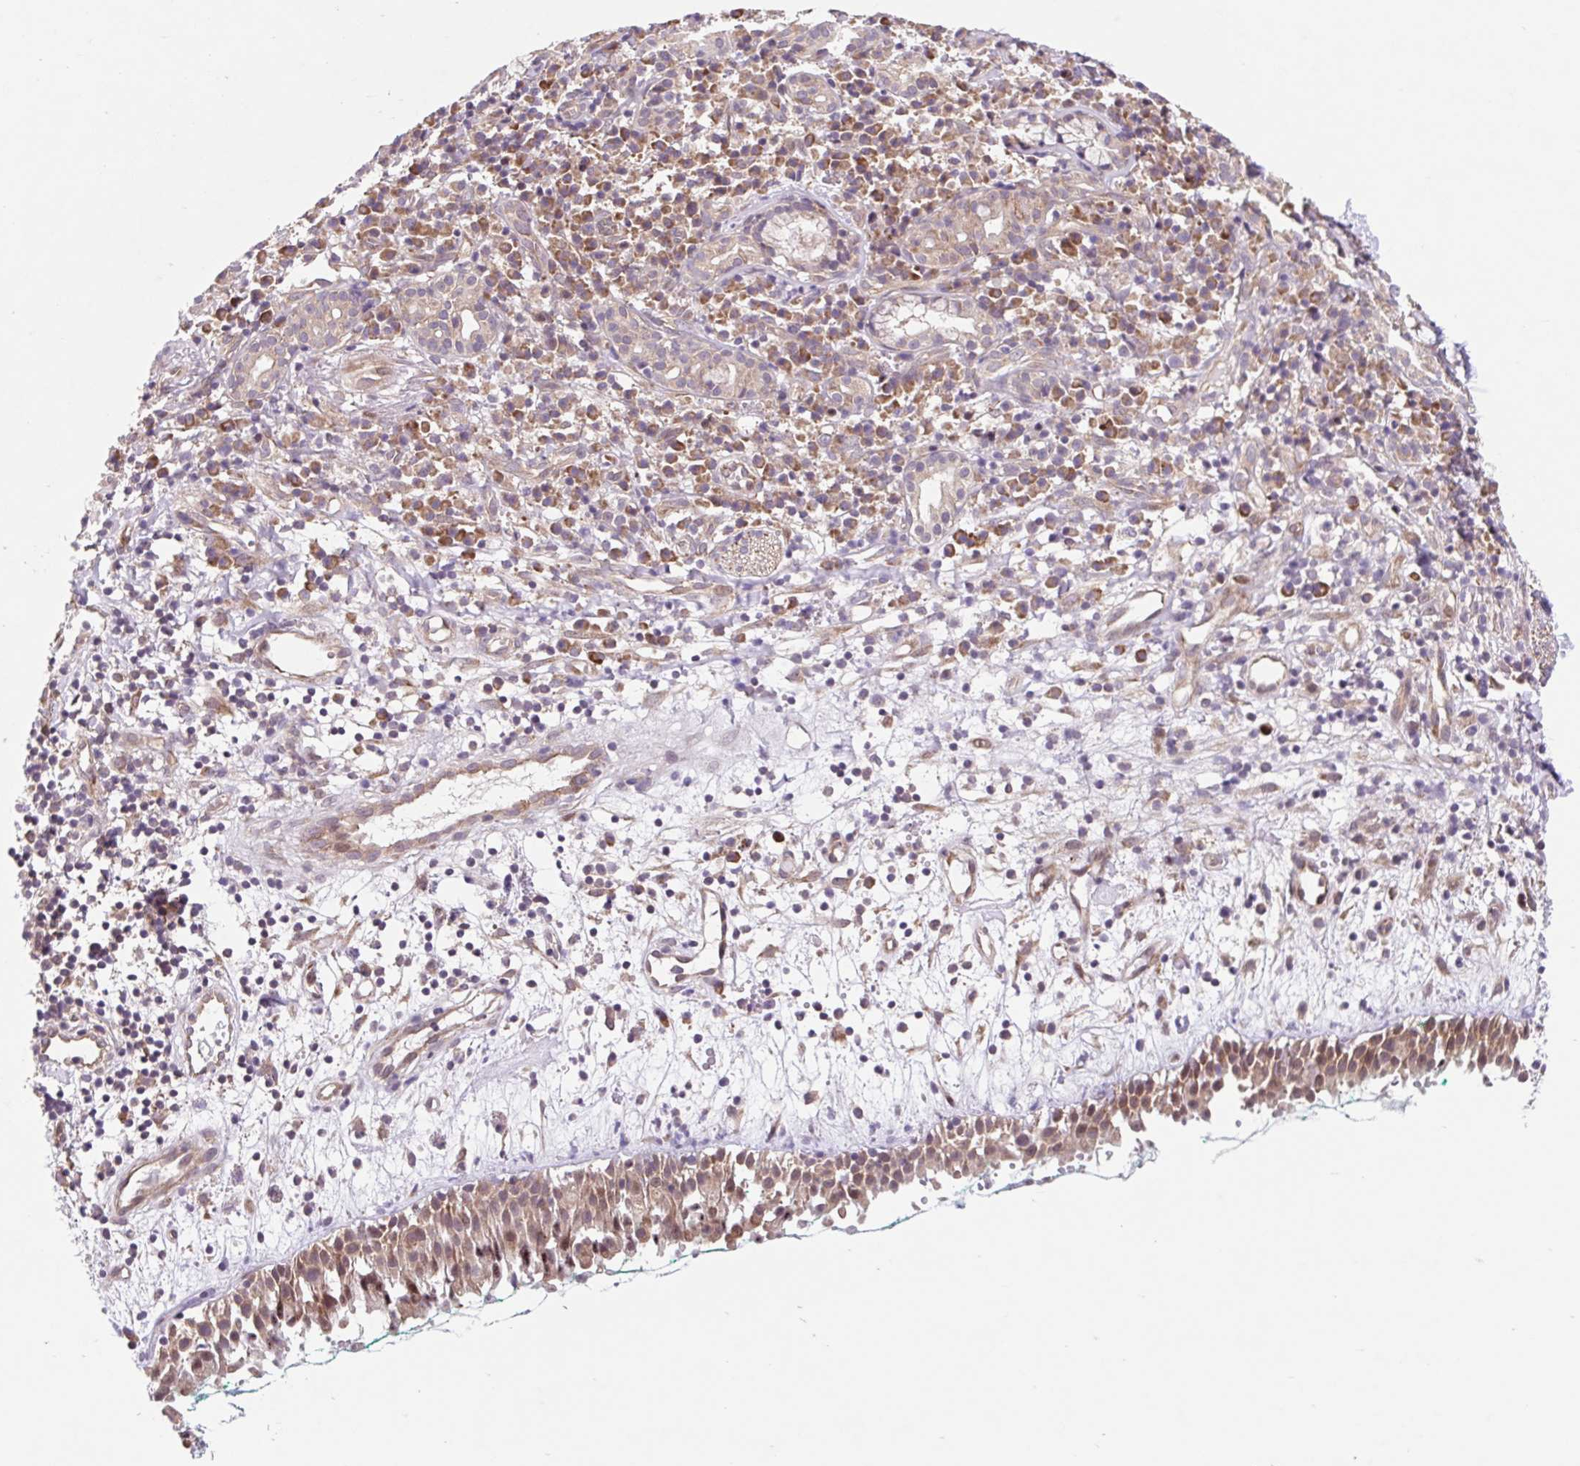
{"staining": {"intensity": "weak", "quantity": ">75%", "location": "cytoplasmic/membranous"}, "tissue": "nasopharynx", "cell_type": "Respiratory epithelial cells", "image_type": "normal", "snomed": [{"axis": "morphology", "description": "Normal tissue, NOS"}, {"axis": "morphology", "description": "Basal cell carcinoma"}, {"axis": "topography", "description": "Cartilage tissue"}, {"axis": "topography", "description": "Nasopharynx"}, {"axis": "topography", "description": "Oral tissue"}], "caption": "Respiratory epithelial cells show low levels of weak cytoplasmic/membranous expression in approximately >75% of cells in benign nasopharynx.", "gene": "HFE", "patient": {"sex": "female", "age": 77}}